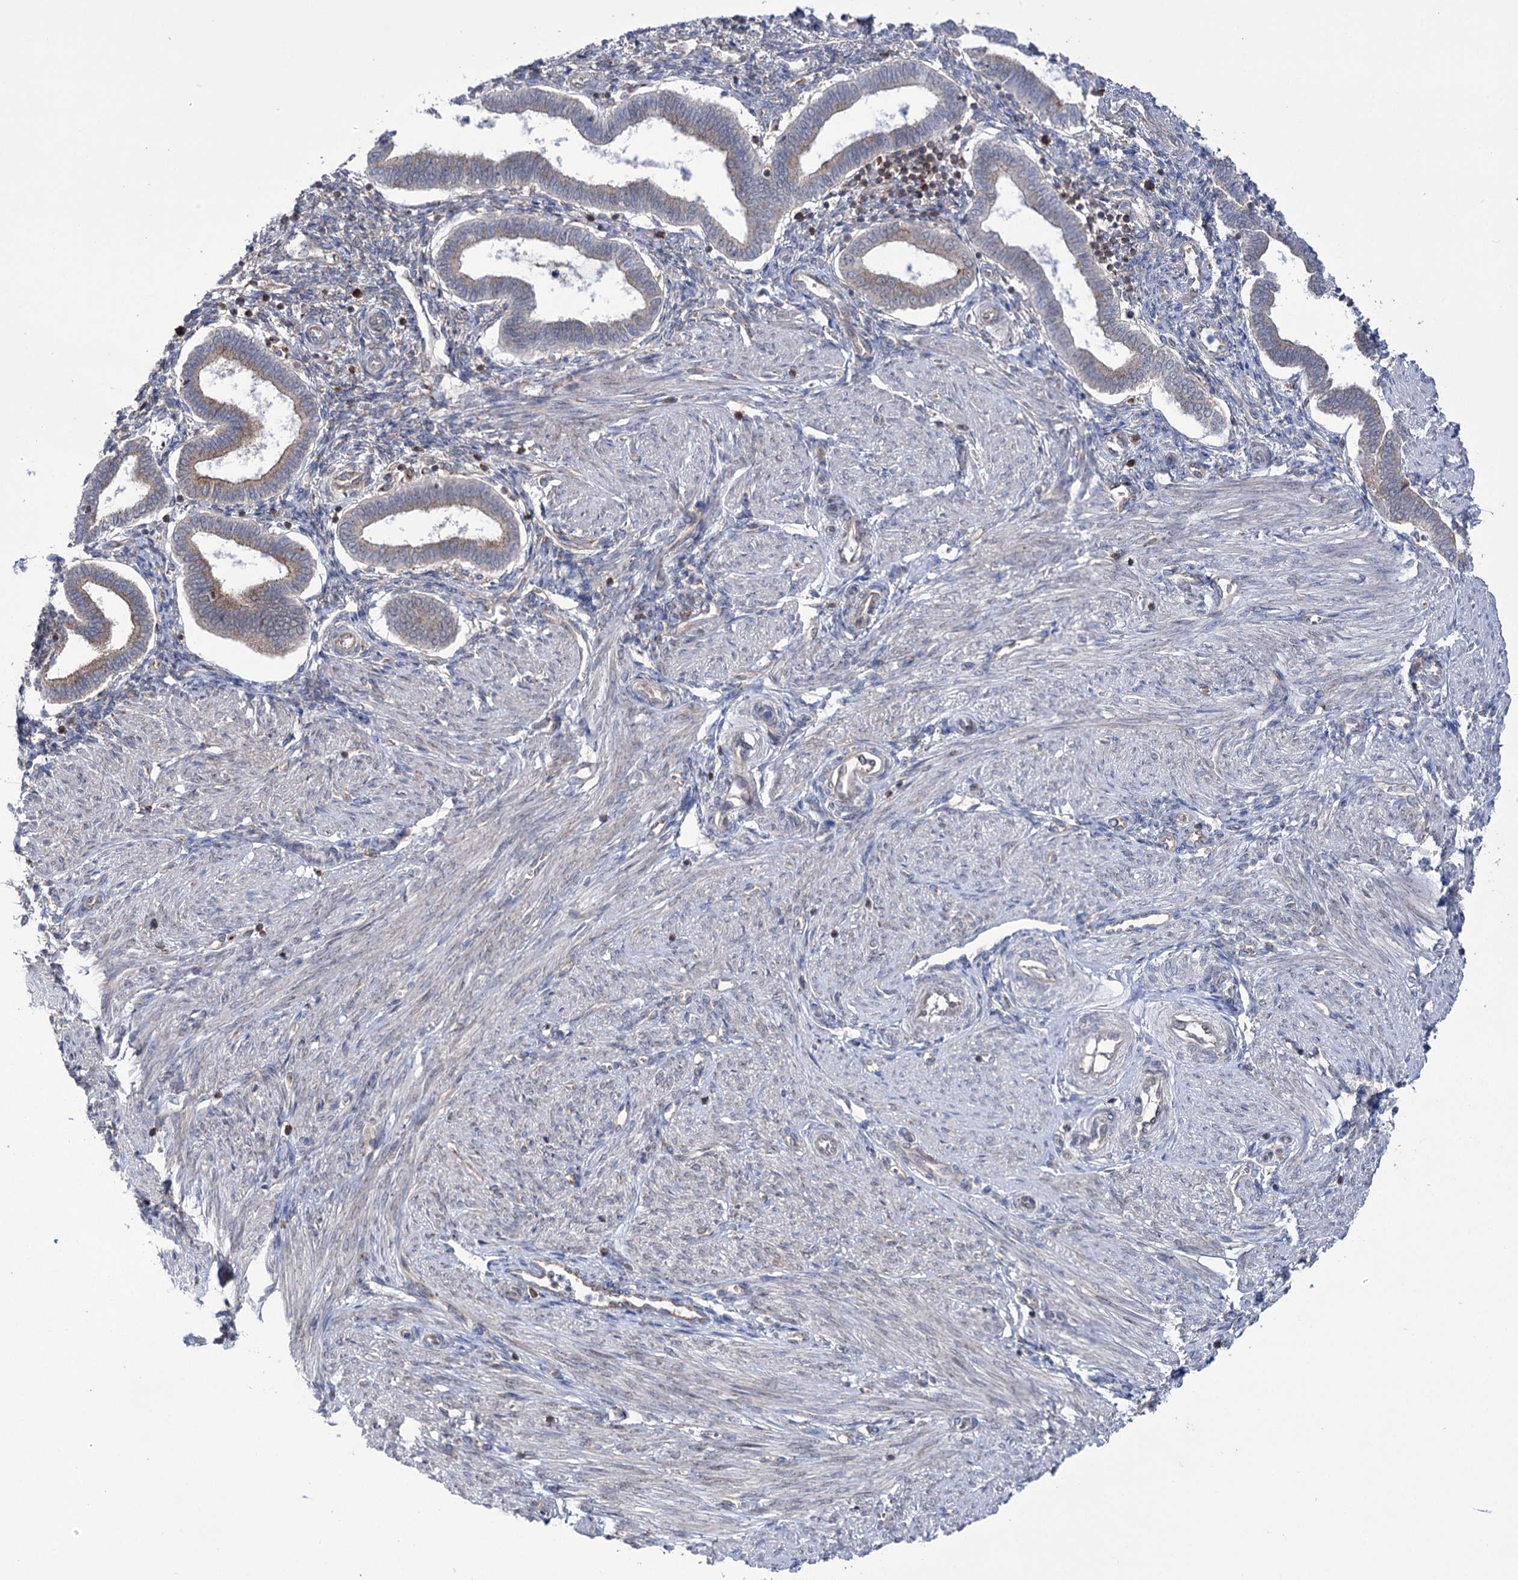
{"staining": {"intensity": "moderate", "quantity": "25%-75%", "location": "cytoplasmic/membranous"}, "tissue": "endometrium", "cell_type": "Cells in endometrial stroma", "image_type": "normal", "snomed": [{"axis": "morphology", "description": "Normal tissue, NOS"}, {"axis": "topography", "description": "Endometrium"}], "caption": "IHC histopathology image of benign endometrium: endometrium stained using immunohistochemistry exhibits medium levels of moderate protein expression localized specifically in the cytoplasmic/membranous of cells in endometrial stroma, appearing as a cytoplasmic/membranous brown color.", "gene": "ZNF622", "patient": {"sex": "female", "age": 24}}